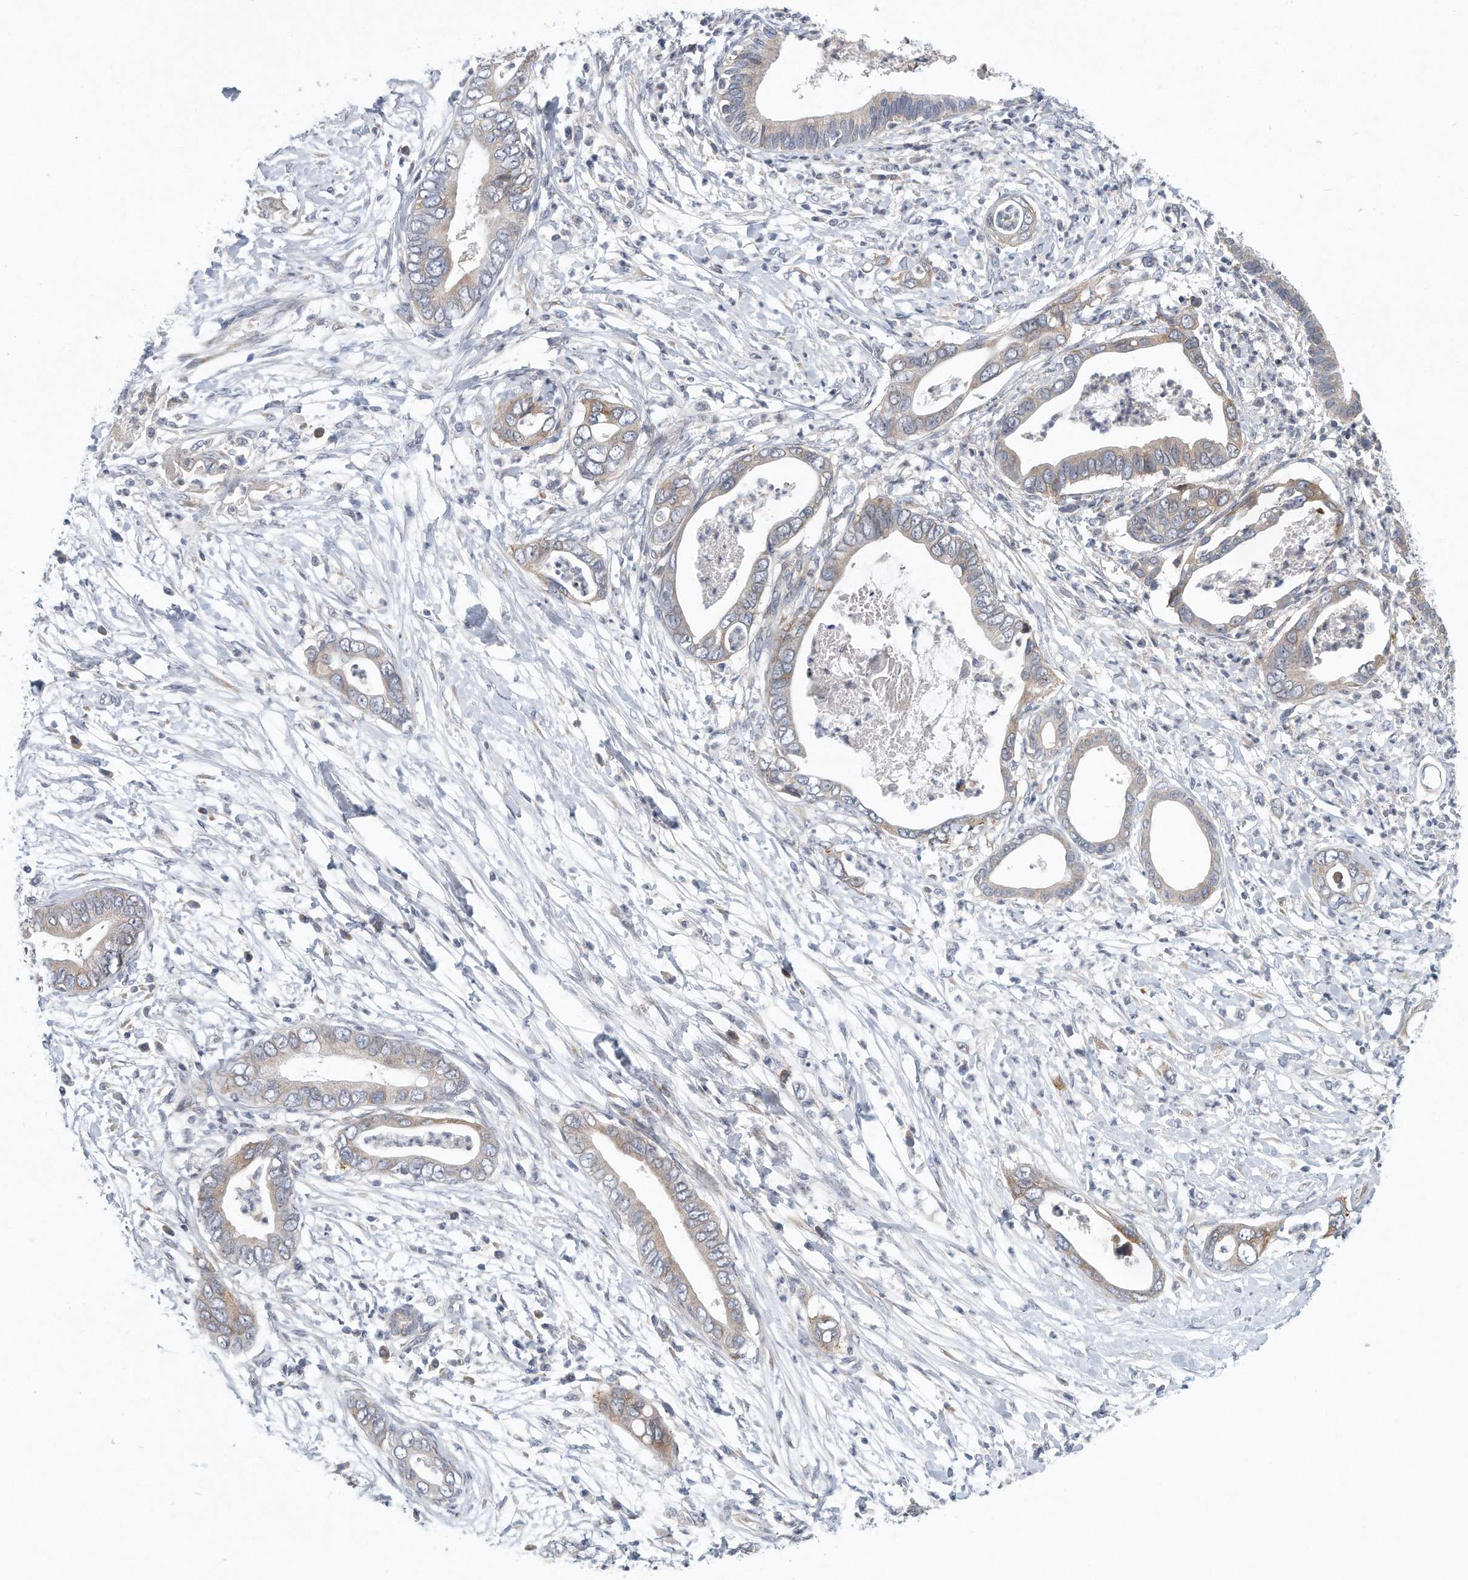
{"staining": {"intensity": "weak", "quantity": "25%-75%", "location": "cytoplasmic/membranous"}, "tissue": "pancreatic cancer", "cell_type": "Tumor cells", "image_type": "cancer", "snomed": [{"axis": "morphology", "description": "Adenocarcinoma, NOS"}, {"axis": "topography", "description": "Pancreas"}], "caption": "Immunohistochemistry image of adenocarcinoma (pancreatic) stained for a protein (brown), which displays low levels of weak cytoplasmic/membranous staining in about 25%-75% of tumor cells.", "gene": "VLDLR", "patient": {"sex": "male", "age": 75}}